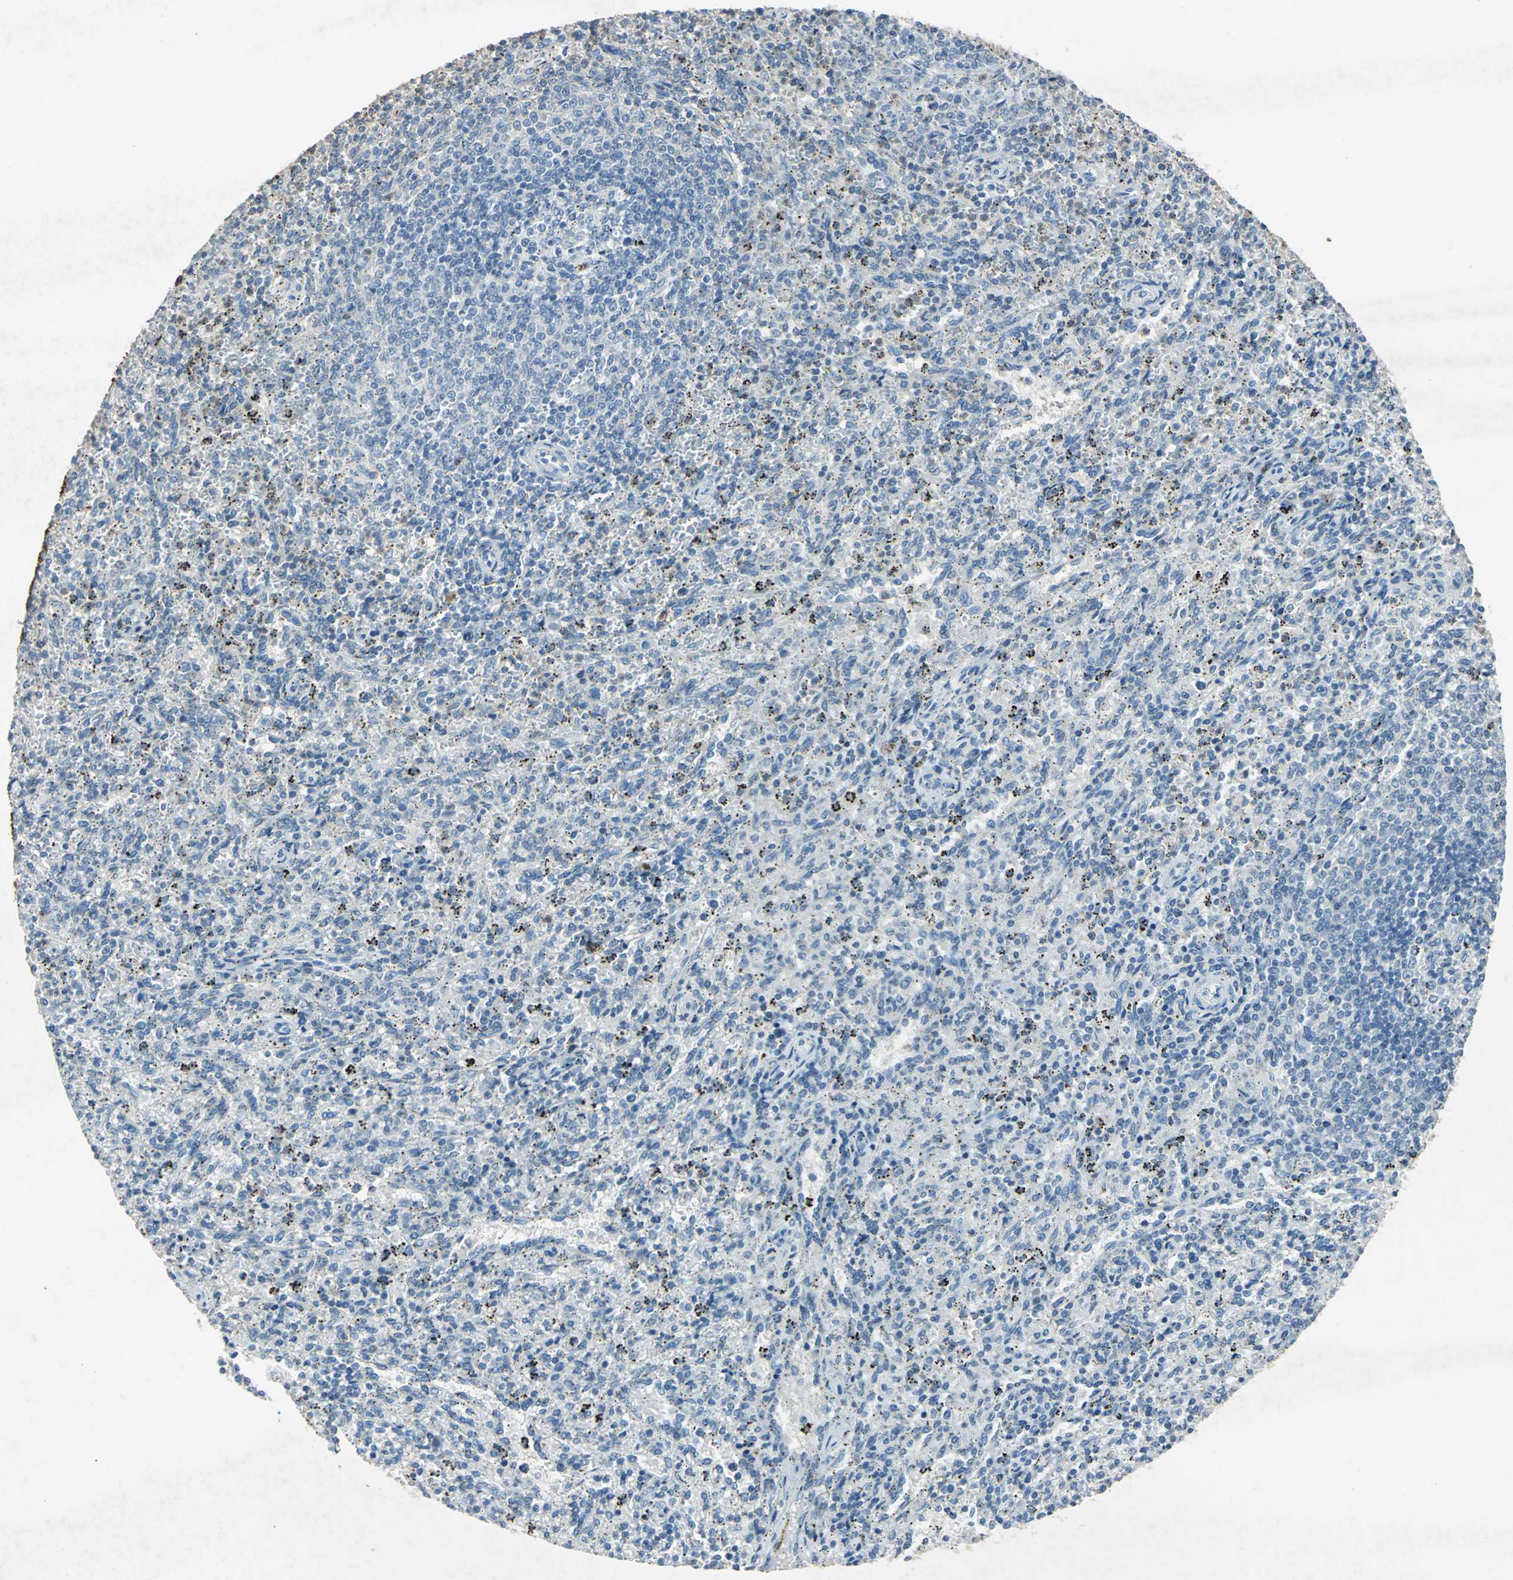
{"staining": {"intensity": "moderate", "quantity": "<25%", "location": "cytoplasmic/membranous"}, "tissue": "spleen", "cell_type": "Cells in red pulp", "image_type": "normal", "snomed": [{"axis": "morphology", "description": "Normal tissue, NOS"}, {"axis": "topography", "description": "Spleen"}], "caption": "DAB (3,3'-diaminobenzidine) immunohistochemical staining of benign spleen reveals moderate cytoplasmic/membranous protein positivity in approximately <25% of cells in red pulp.", "gene": "CAMK2B", "patient": {"sex": "female", "age": 10}}